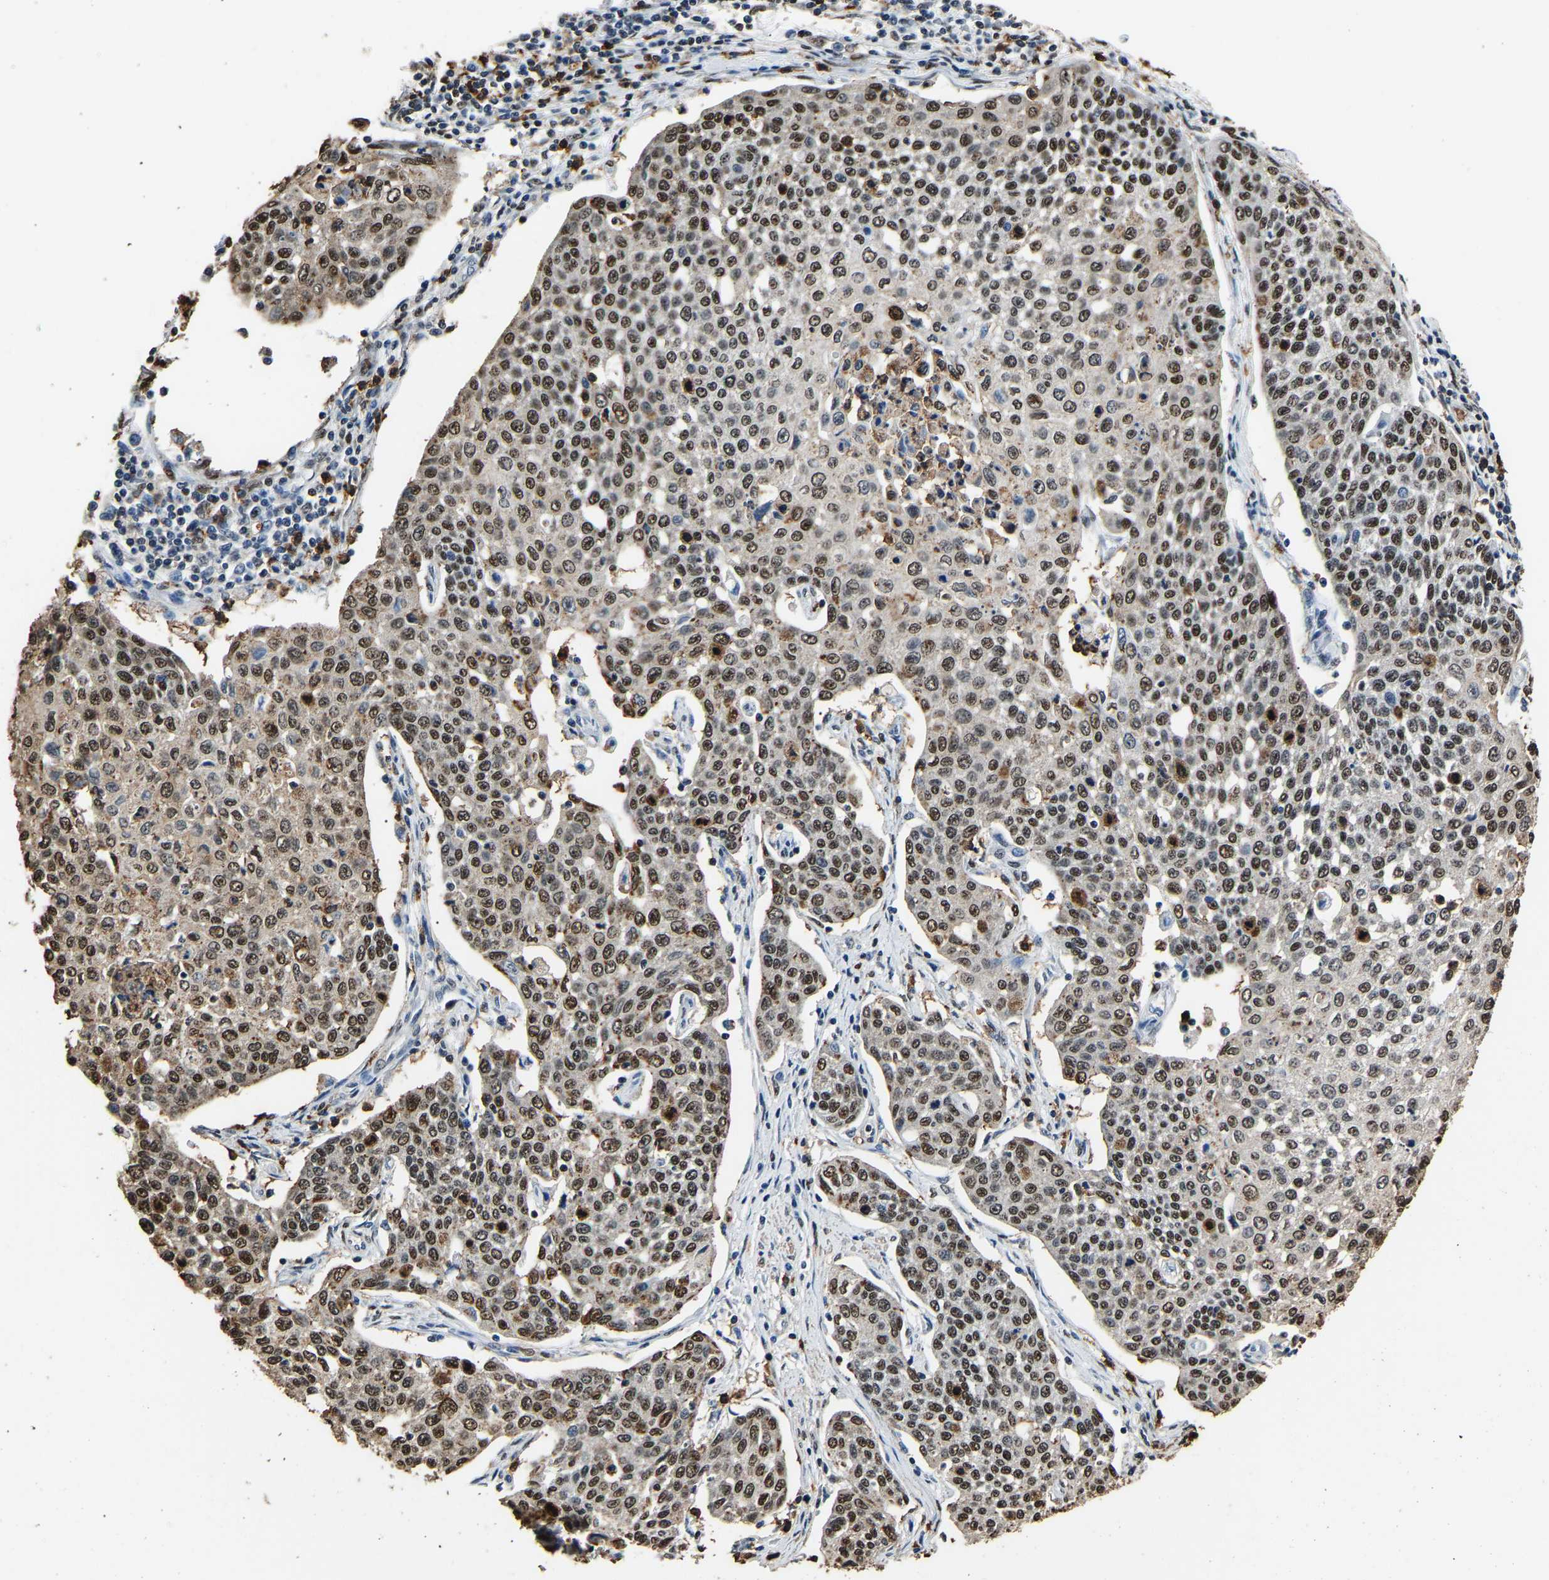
{"staining": {"intensity": "strong", "quantity": ">75%", "location": "nuclear"}, "tissue": "cervical cancer", "cell_type": "Tumor cells", "image_type": "cancer", "snomed": [{"axis": "morphology", "description": "Squamous cell carcinoma, NOS"}, {"axis": "topography", "description": "Cervix"}], "caption": "This micrograph displays IHC staining of cervical squamous cell carcinoma, with high strong nuclear staining in approximately >75% of tumor cells.", "gene": "SAFB", "patient": {"sex": "female", "age": 34}}